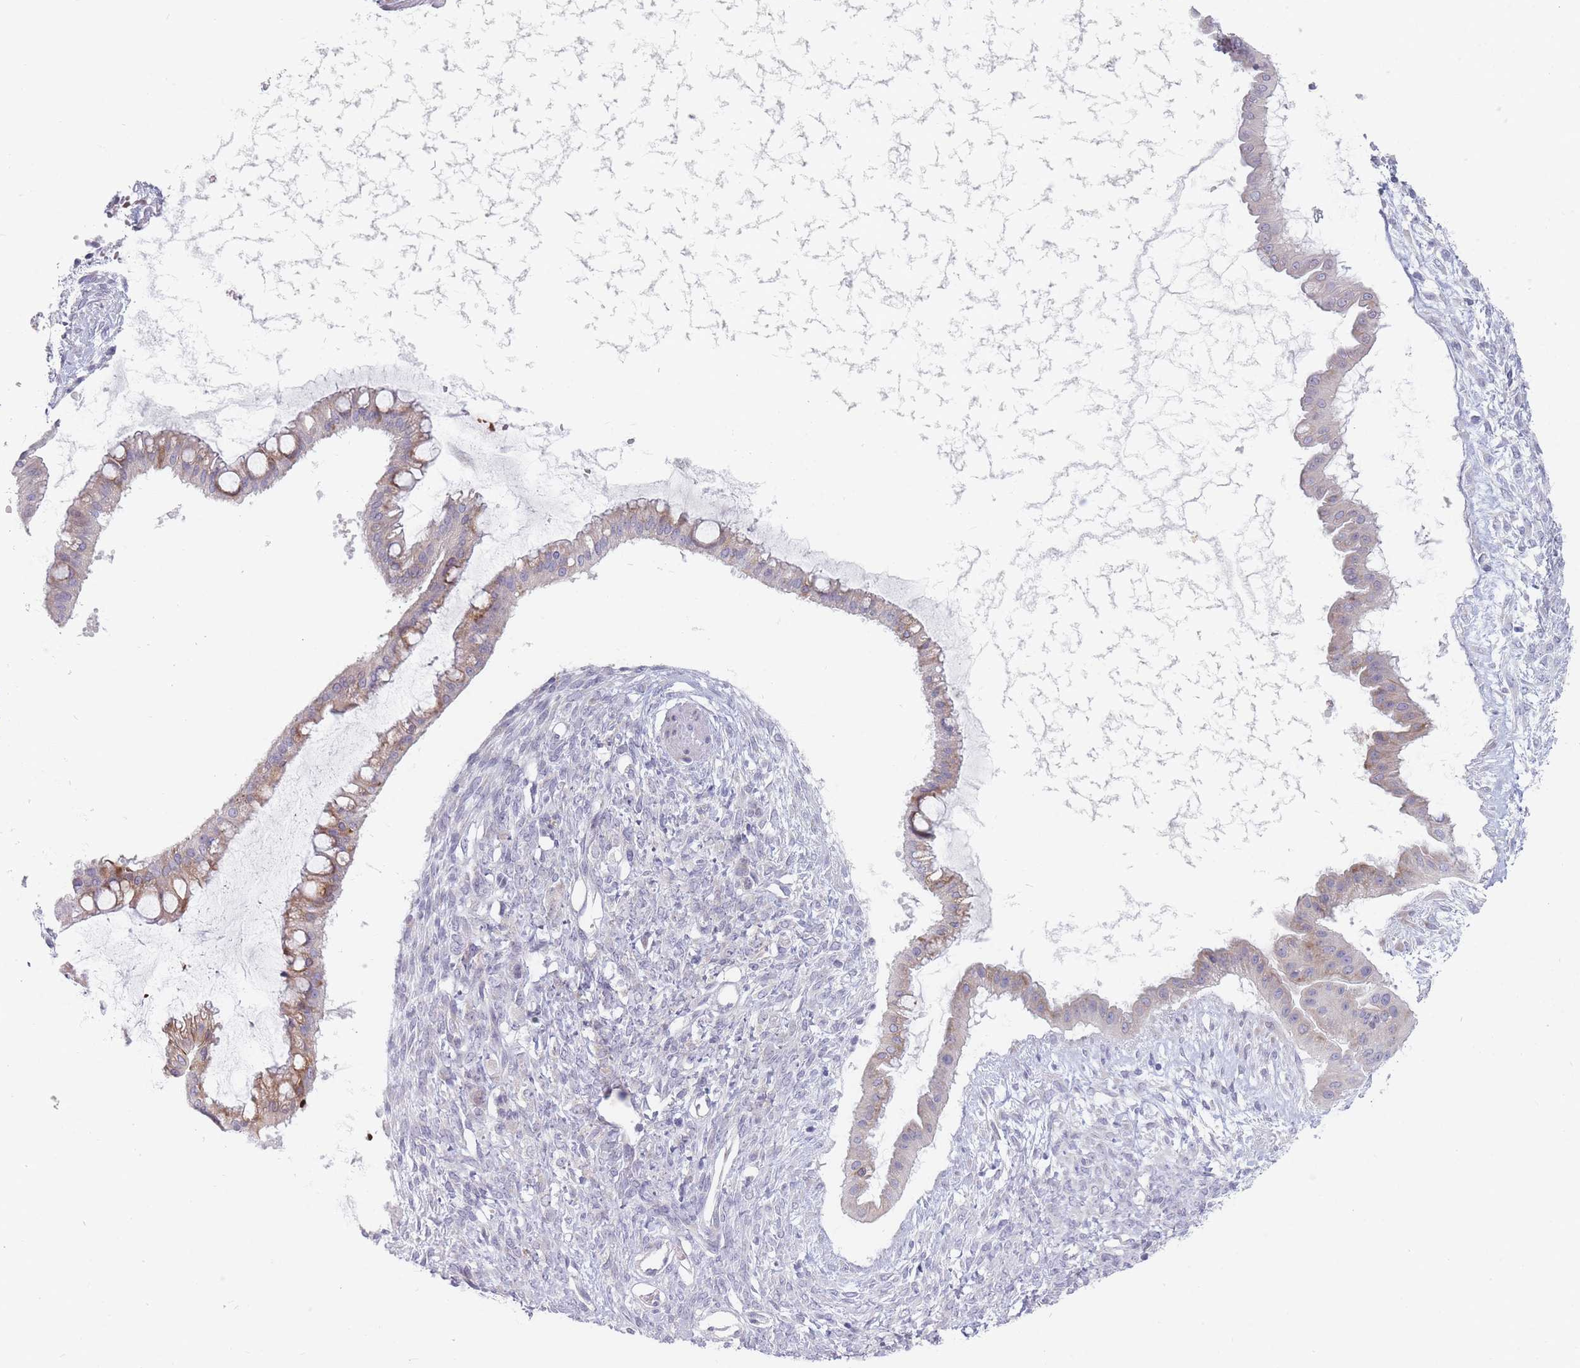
{"staining": {"intensity": "negative", "quantity": "none", "location": "none"}, "tissue": "ovarian cancer", "cell_type": "Tumor cells", "image_type": "cancer", "snomed": [{"axis": "morphology", "description": "Cystadenocarcinoma, mucinous, NOS"}, {"axis": "topography", "description": "Ovary"}], "caption": "Tumor cells are negative for brown protein staining in ovarian cancer (mucinous cystadenocarcinoma).", "gene": "SPATS1", "patient": {"sex": "female", "age": 73}}